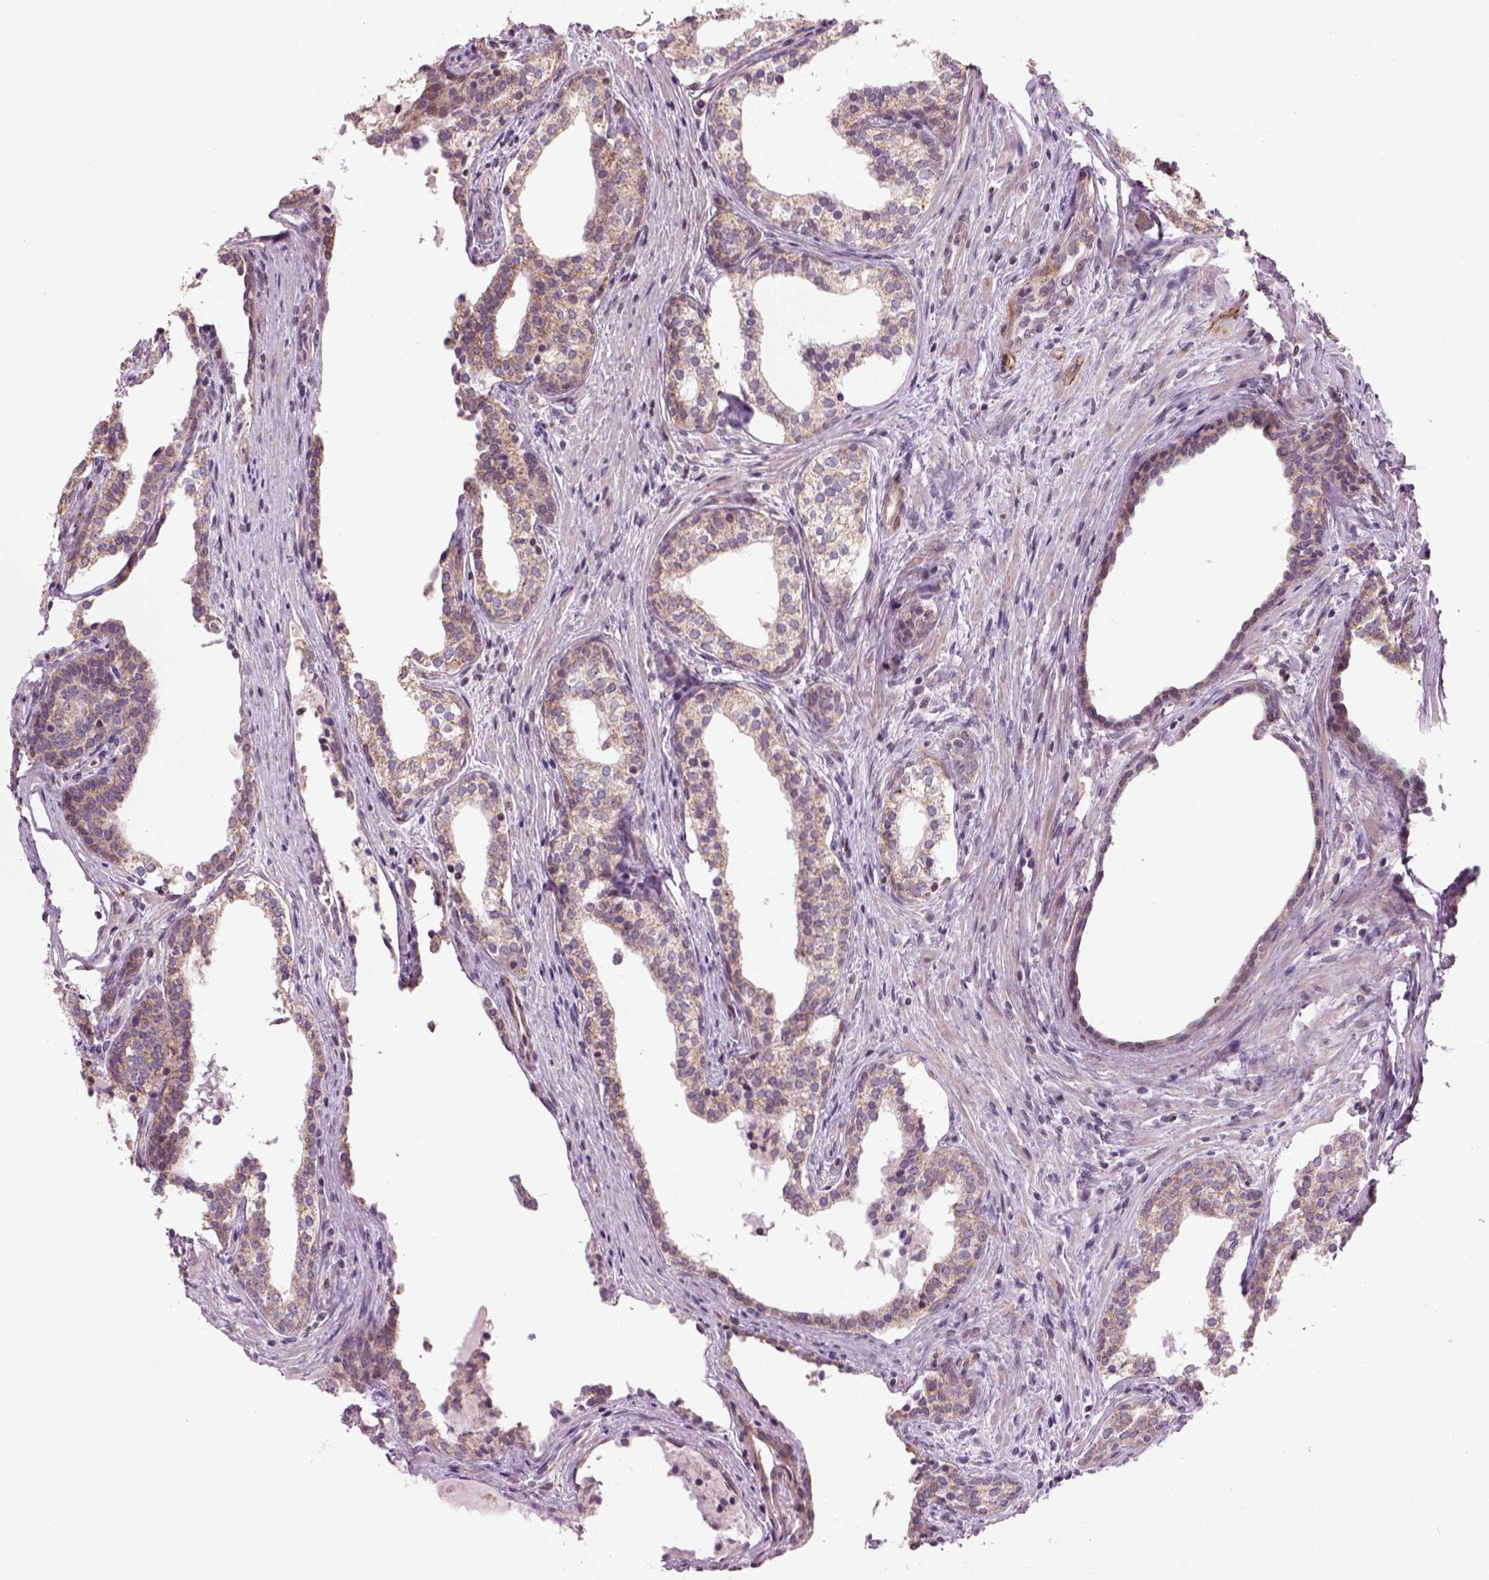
{"staining": {"intensity": "weak", "quantity": ">75%", "location": "cytoplasmic/membranous"}, "tissue": "prostate cancer", "cell_type": "Tumor cells", "image_type": "cancer", "snomed": [{"axis": "morphology", "description": "Adenocarcinoma, NOS"}, {"axis": "morphology", "description": "Adenocarcinoma, High grade"}, {"axis": "topography", "description": "Prostate"}], "caption": "Immunohistochemical staining of human prostate cancer (adenocarcinoma) shows weak cytoplasmic/membranous protein positivity in about >75% of tumor cells.", "gene": "XK", "patient": {"sex": "male", "age": 61}}